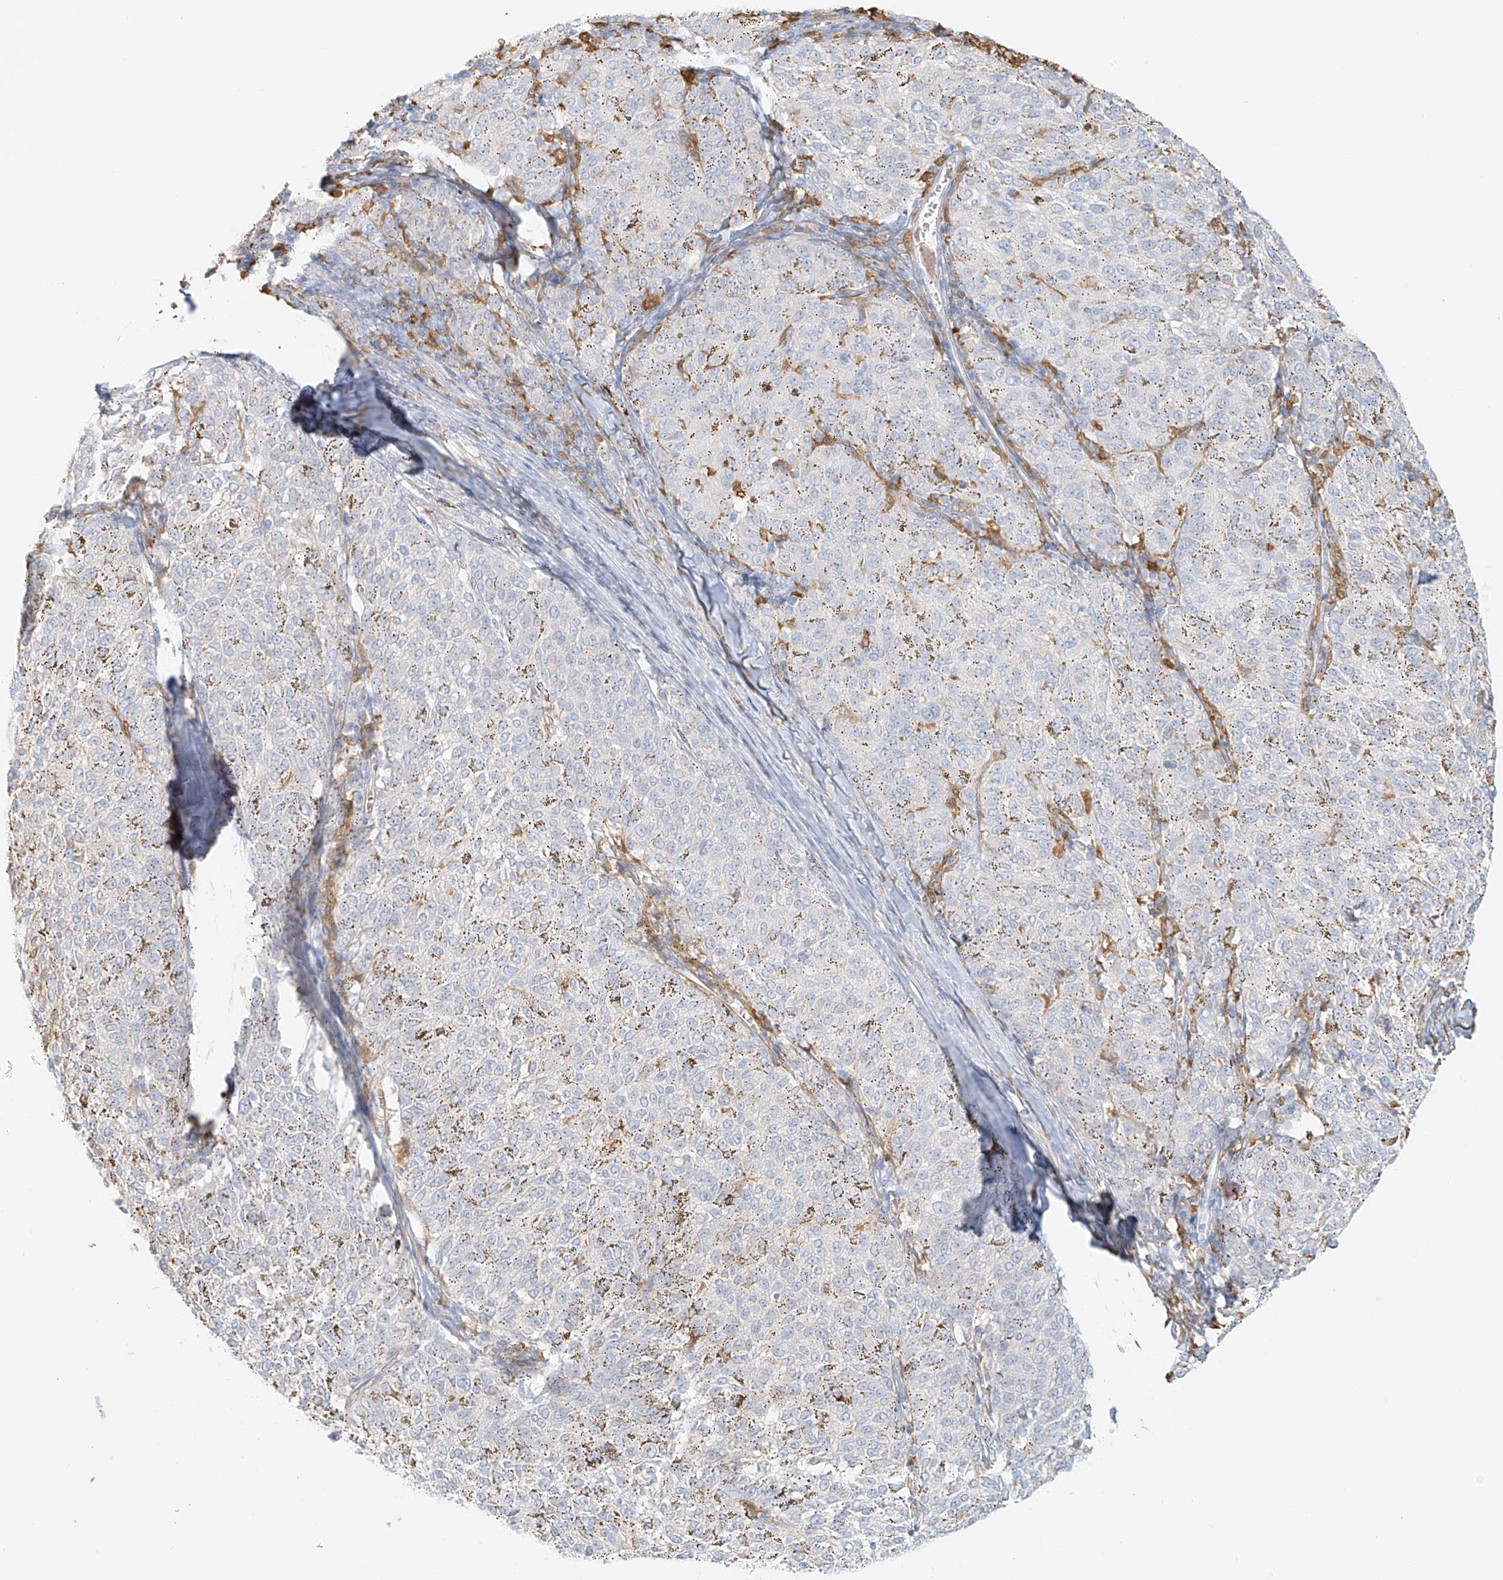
{"staining": {"intensity": "negative", "quantity": "none", "location": "none"}, "tissue": "melanoma", "cell_type": "Tumor cells", "image_type": "cancer", "snomed": [{"axis": "morphology", "description": "Malignant melanoma, NOS"}, {"axis": "topography", "description": "Skin"}], "caption": "This is a photomicrograph of immunohistochemistry staining of malignant melanoma, which shows no positivity in tumor cells. (DAB (3,3'-diaminobenzidine) immunohistochemistry with hematoxylin counter stain).", "gene": "UPK1B", "patient": {"sex": "female", "age": 72}}